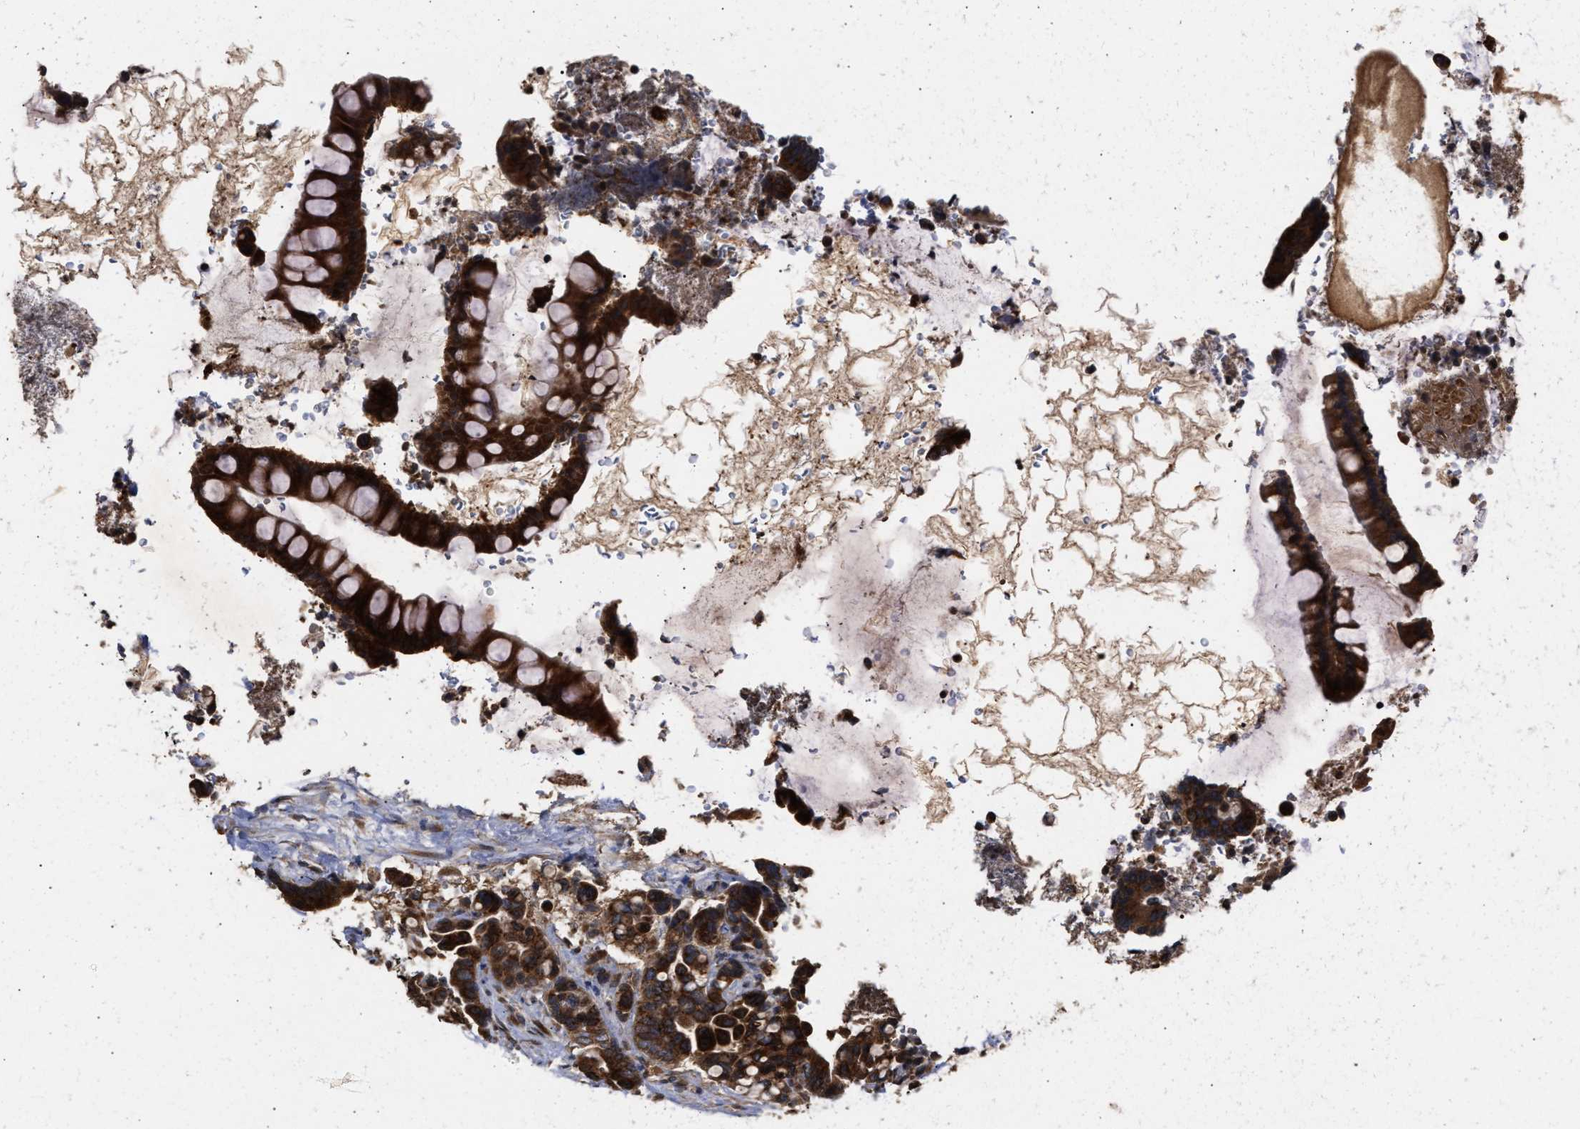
{"staining": {"intensity": "strong", "quantity": ">75%", "location": "cytoplasmic/membranous"}, "tissue": "colorectal cancer", "cell_type": "Tumor cells", "image_type": "cancer", "snomed": [{"axis": "morphology", "description": "Normal tissue, NOS"}, {"axis": "morphology", "description": "Adenocarcinoma, NOS"}, {"axis": "topography", "description": "Colon"}], "caption": "Immunohistochemistry (IHC) histopathology image of human colorectal cancer stained for a protein (brown), which exhibits high levels of strong cytoplasmic/membranous staining in about >75% of tumor cells.", "gene": "SAR1A", "patient": {"sex": "male", "age": 82}}